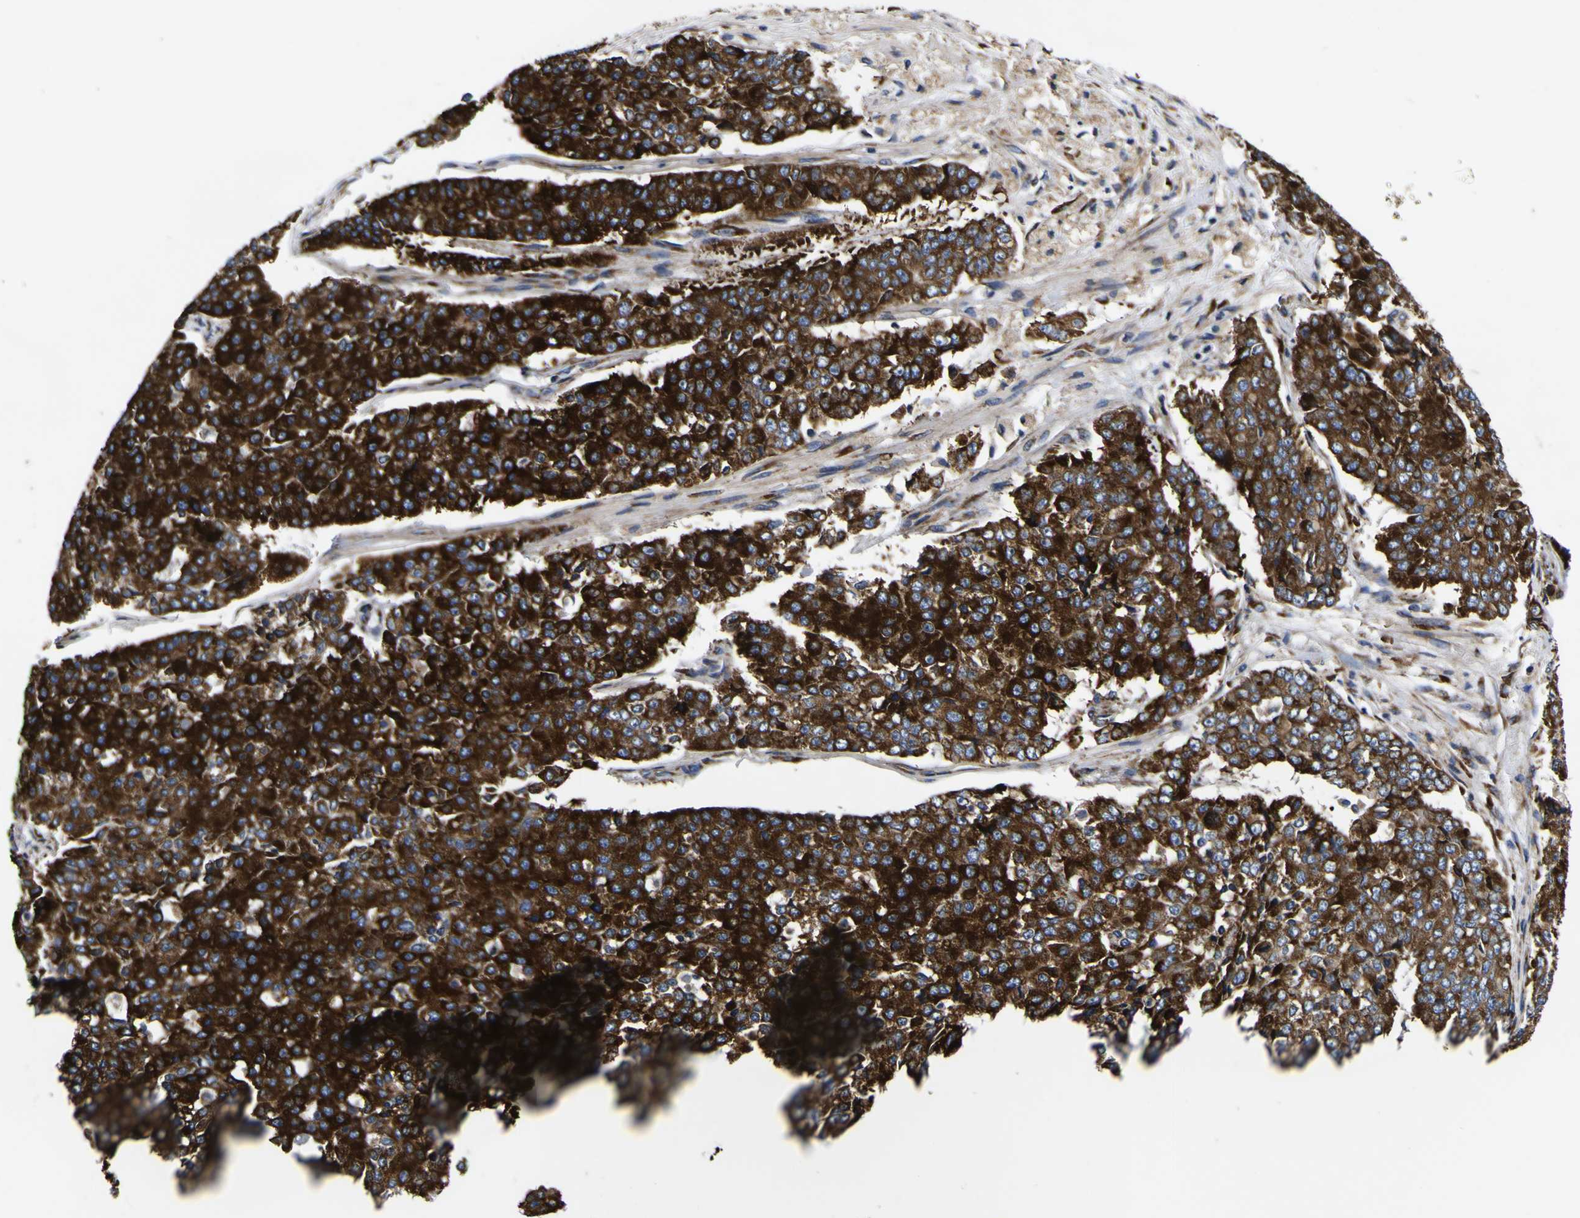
{"staining": {"intensity": "strong", "quantity": ">75%", "location": "cytoplasmic/membranous"}, "tissue": "pancreatic cancer", "cell_type": "Tumor cells", "image_type": "cancer", "snomed": [{"axis": "morphology", "description": "Adenocarcinoma, NOS"}, {"axis": "topography", "description": "Pancreas"}], "caption": "The photomicrograph shows a brown stain indicating the presence of a protein in the cytoplasmic/membranous of tumor cells in pancreatic cancer. The staining was performed using DAB (3,3'-diaminobenzidine), with brown indicating positive protein expression. Nuclei are stained blue with hematoxylin.", "gene": "SCD", "patient": {"sex": "male", "age": 50}}